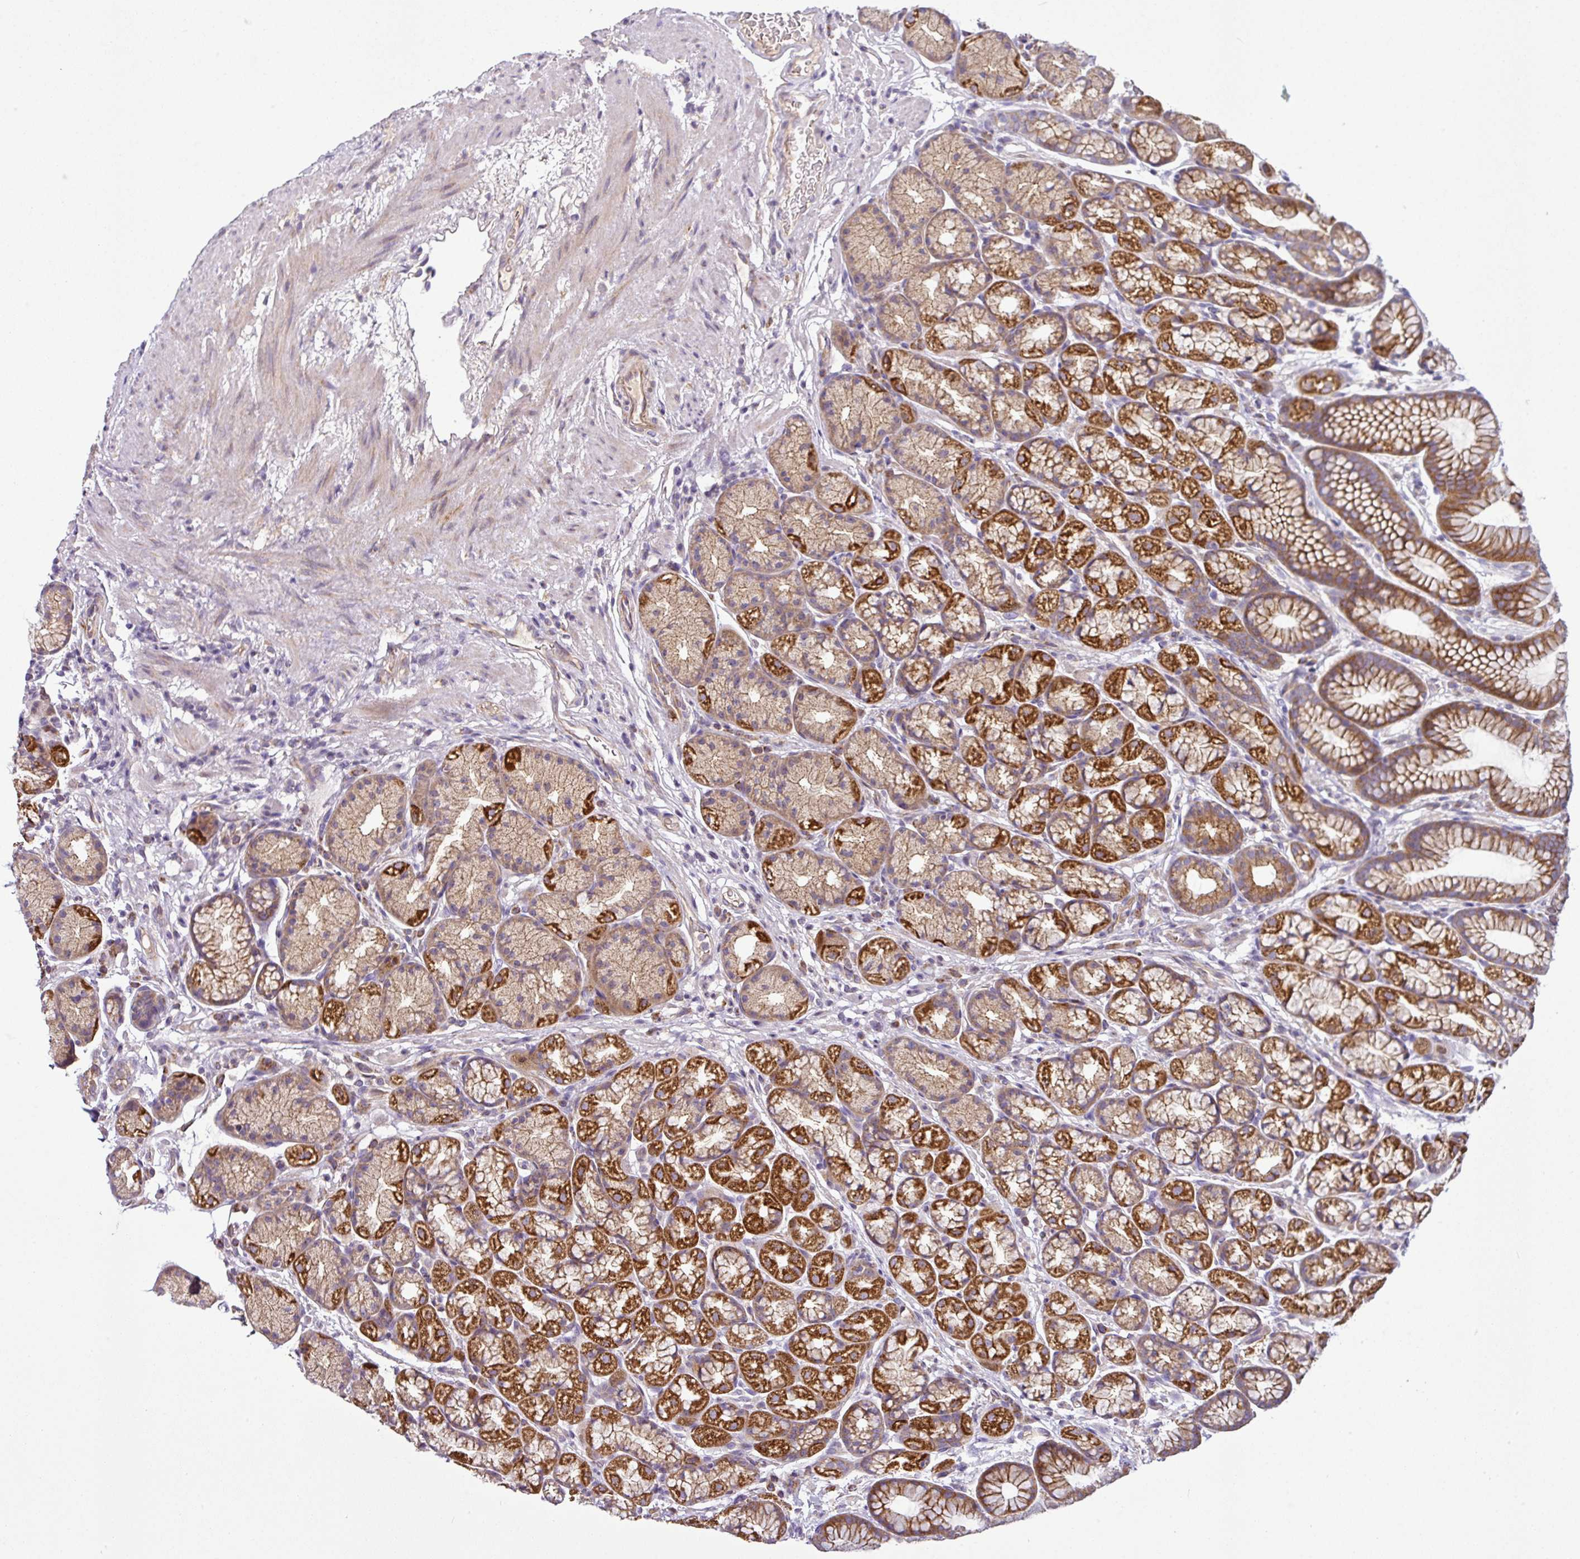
{"staining": {"intensity": "strong", "quantity": "25%-75%", "location": "cytoplasmic/membranous"}, "tissue": "stomach", "cell_type": "Glandular cells", "image_type": "normal", "snomed": [{"axis": "morphology", "description": "Normal tissue, NOS"}, {"axis": "topography", "description": "Stomach, lower"}], "caption": "Immunohistochemistry photomicrograph of normal stomach: stomach stained using immunohistochemistry reveals high levels of strong protein expression localized specifically in the cytoplasmic/membranous of glandular cells, appearing as a cytoplasmic/membranous brown color.", "gene": "GAN", "patient": {"sex": "male", "age": 67}}